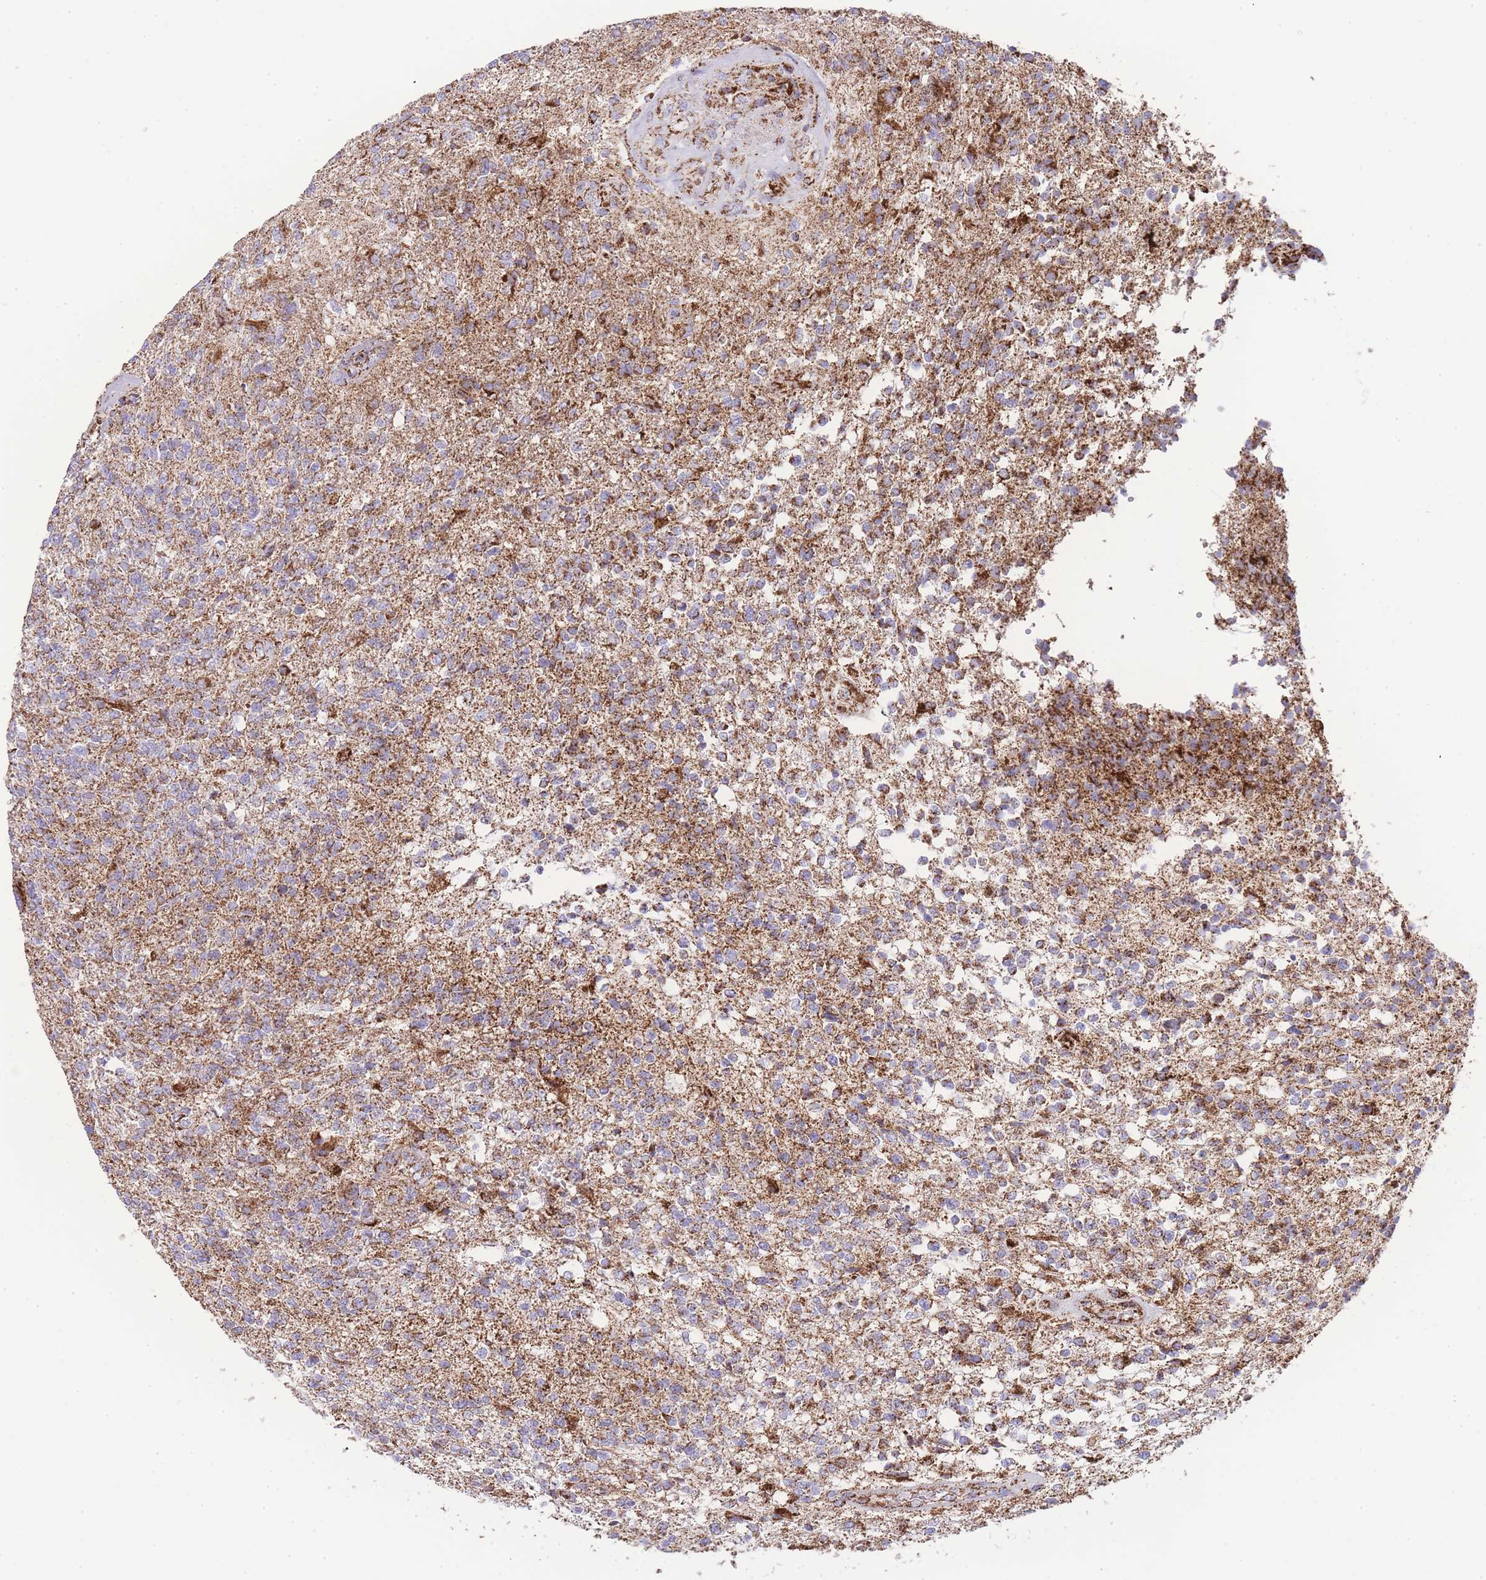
{"staining": {"intensity": "moderate", "quantity": ">75%", "location": "cytoplasmic/membranous"}, "tissue": "glioma", "cell_type": "Tumor cells", "image_type": "cancer", "snomed": [{"axis": "morphology", "description": "Glioma, malignant, High grade"}, {"axis": "topography", "description": "Brain"}], "caption": "Glioma stained for a protein exhibits moderate cytoplasmic/membranous positivity in tumor cells.", "gene": "GSTM1", "patient": {"sex": "male", "age": 56}}